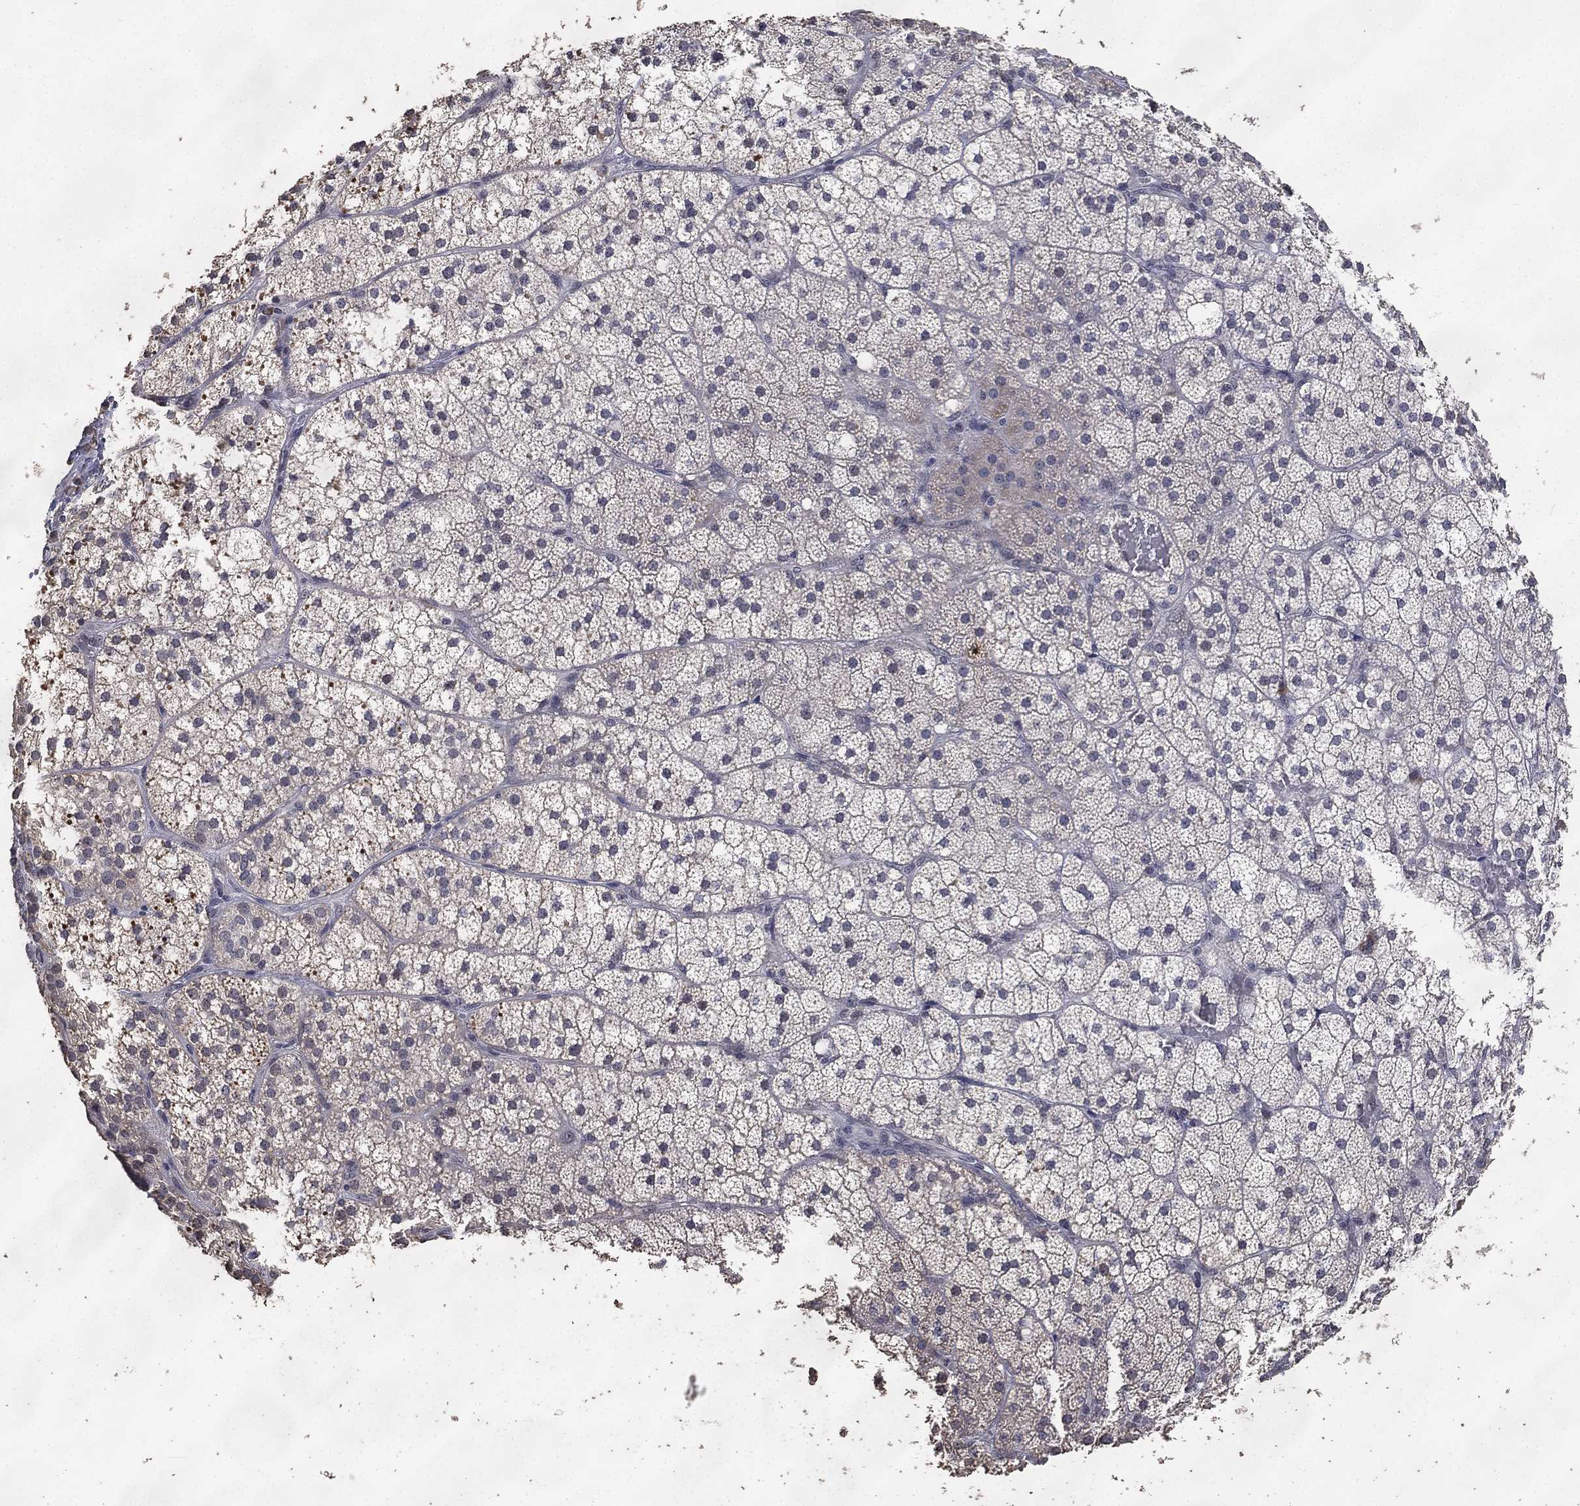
{"staining": {"intensity": "negative", "quantity": "none", "location": "none"}, "tissue": "adrenal gland", "cell_type": "Glandular cells", "image_type": "normal", "snomed": [{"axis": "morphology", "description": "Normal tissue, NOS"}, {"axis": "topography", "description": "Adrenal gland"}], "caption": "This histopathology image is of normal adrenal gland stained with IHC to label a protein in brown with the nuclei are counter-stained blue. There is no positivity in glandular cells.", "gene": "DSG1", "patient": {"sex": "male", "age": 53}}